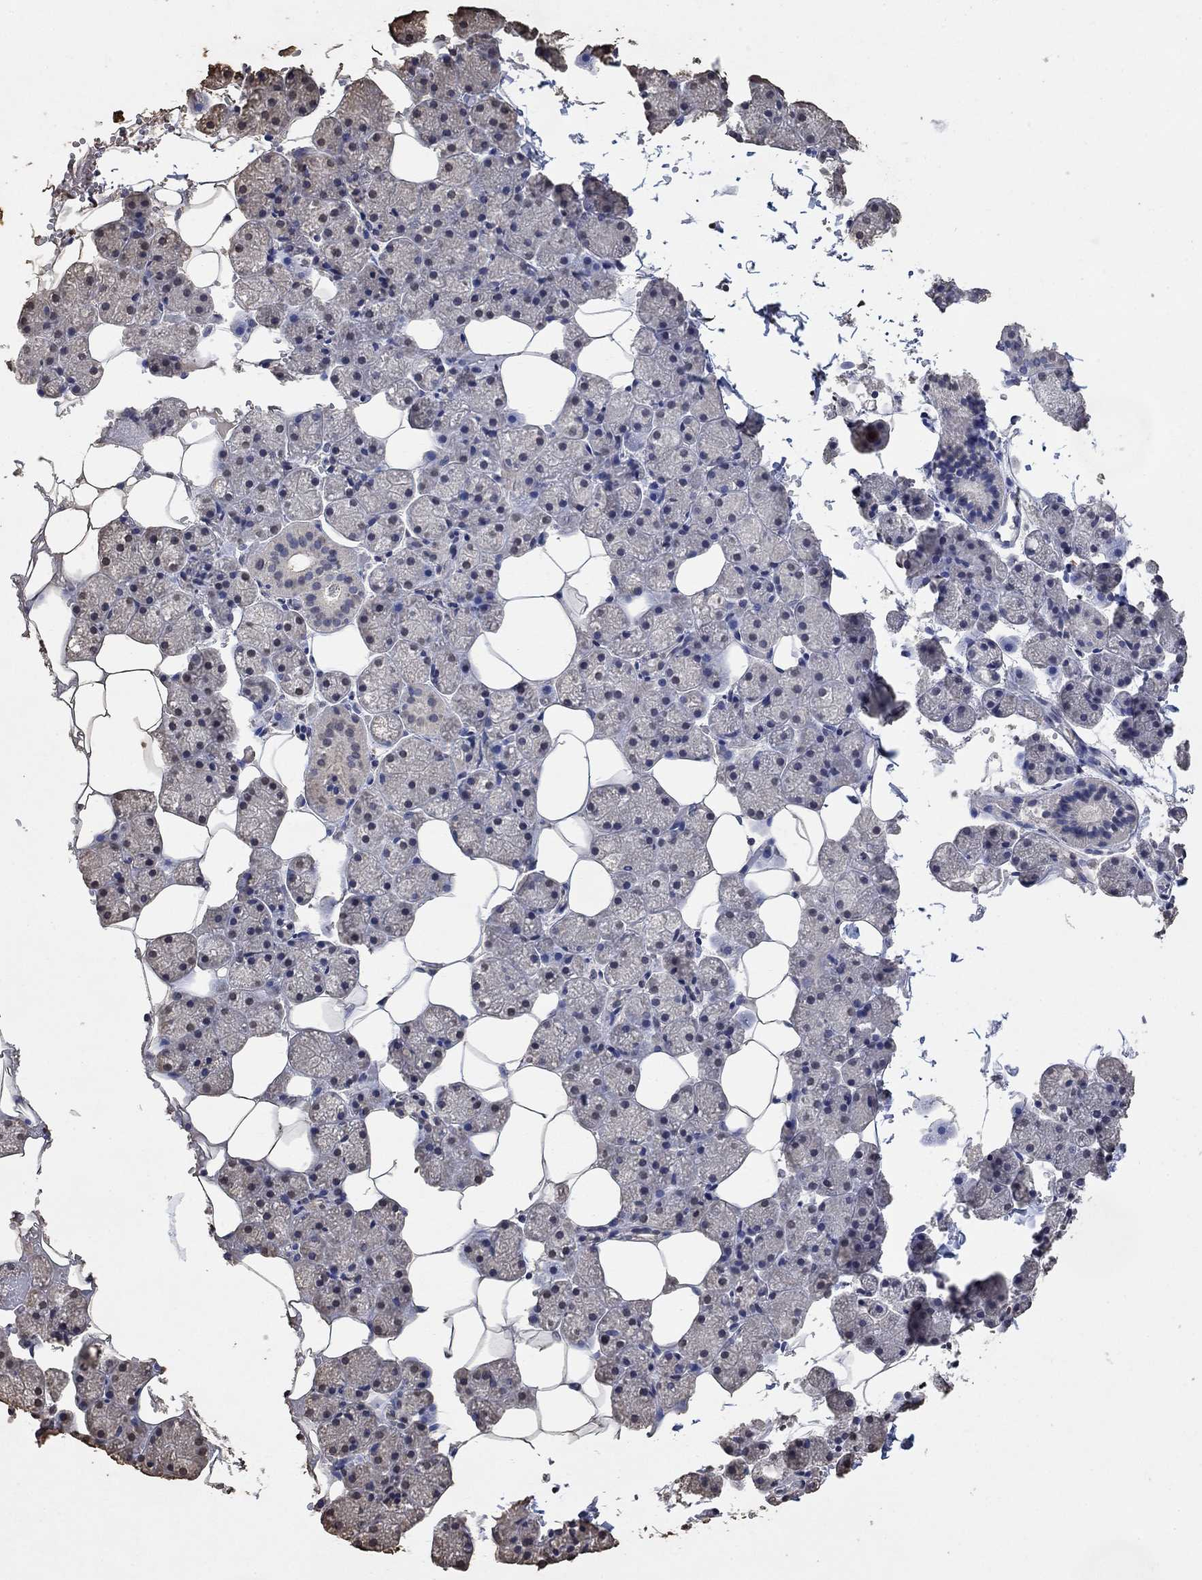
{"staining": {"intensity": "negative", "quantity": "none", "location": "none"}, "tissue": "salivary gland", "cell_type": "Glandular cells", "image_type": "normal", "snomed": [{"axis": "morphology", "description": "Normal tissue, NOS"}, {"axis": "topography", "description": "Salivary gland"}], "caption": "High power microscopy photomicrograph of an immunohistochemistry (IHC) micrograph of benign salivary gland, revealing no significant positivity in glandular cells. (DAB IHC, high magnification).", "gene": "TMEM255A", "patient": {"sex": "male", "age": 38}}